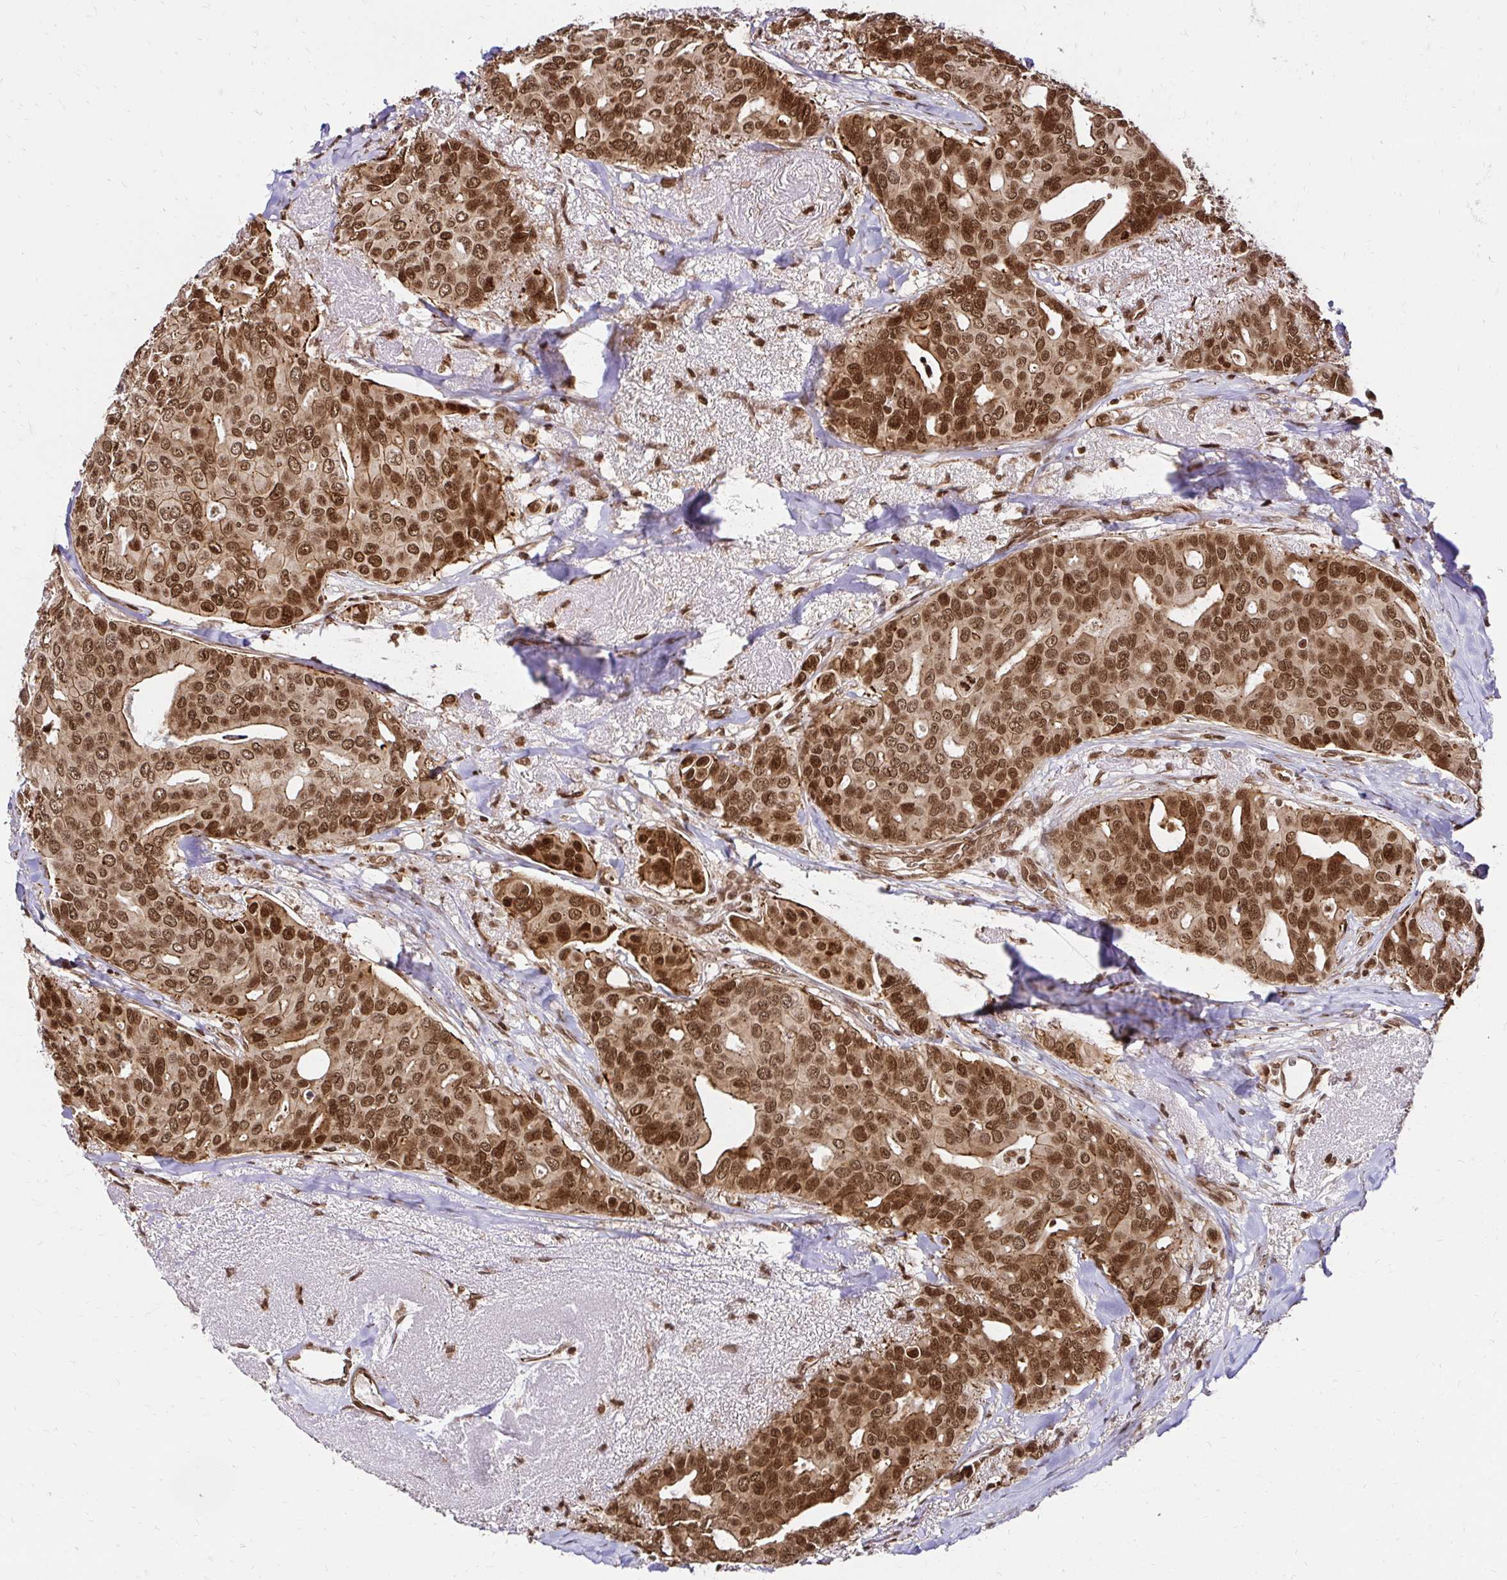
{"staining": {"intensity": "strong", "quantity": ">75%", "location": "cytoplasmic/membranous,nuclear"}, "tissue": "breast cancer", "cell_type": "Tumor cells", "image_type": "cancer", "snomed": [{"axis": "morphology", "description": "Duct carcinoma"}, {"axis": "topography", "description": "Breast"}], "caption": "DAB (3,3'-diaminobenzidine) immunohistochemical staining of breast cancer (invasive ductal carcinoma) demonstrates strong cytoplasmic/membranous and nuclear protein staining in approximately >75% of tumor cells. (DAB (3,3'-diaminobenzidine) IHC with brightfield microscopy, high magnification).", "gene": "GLYR1", "patient": {"sex": "female", "age": 54}}